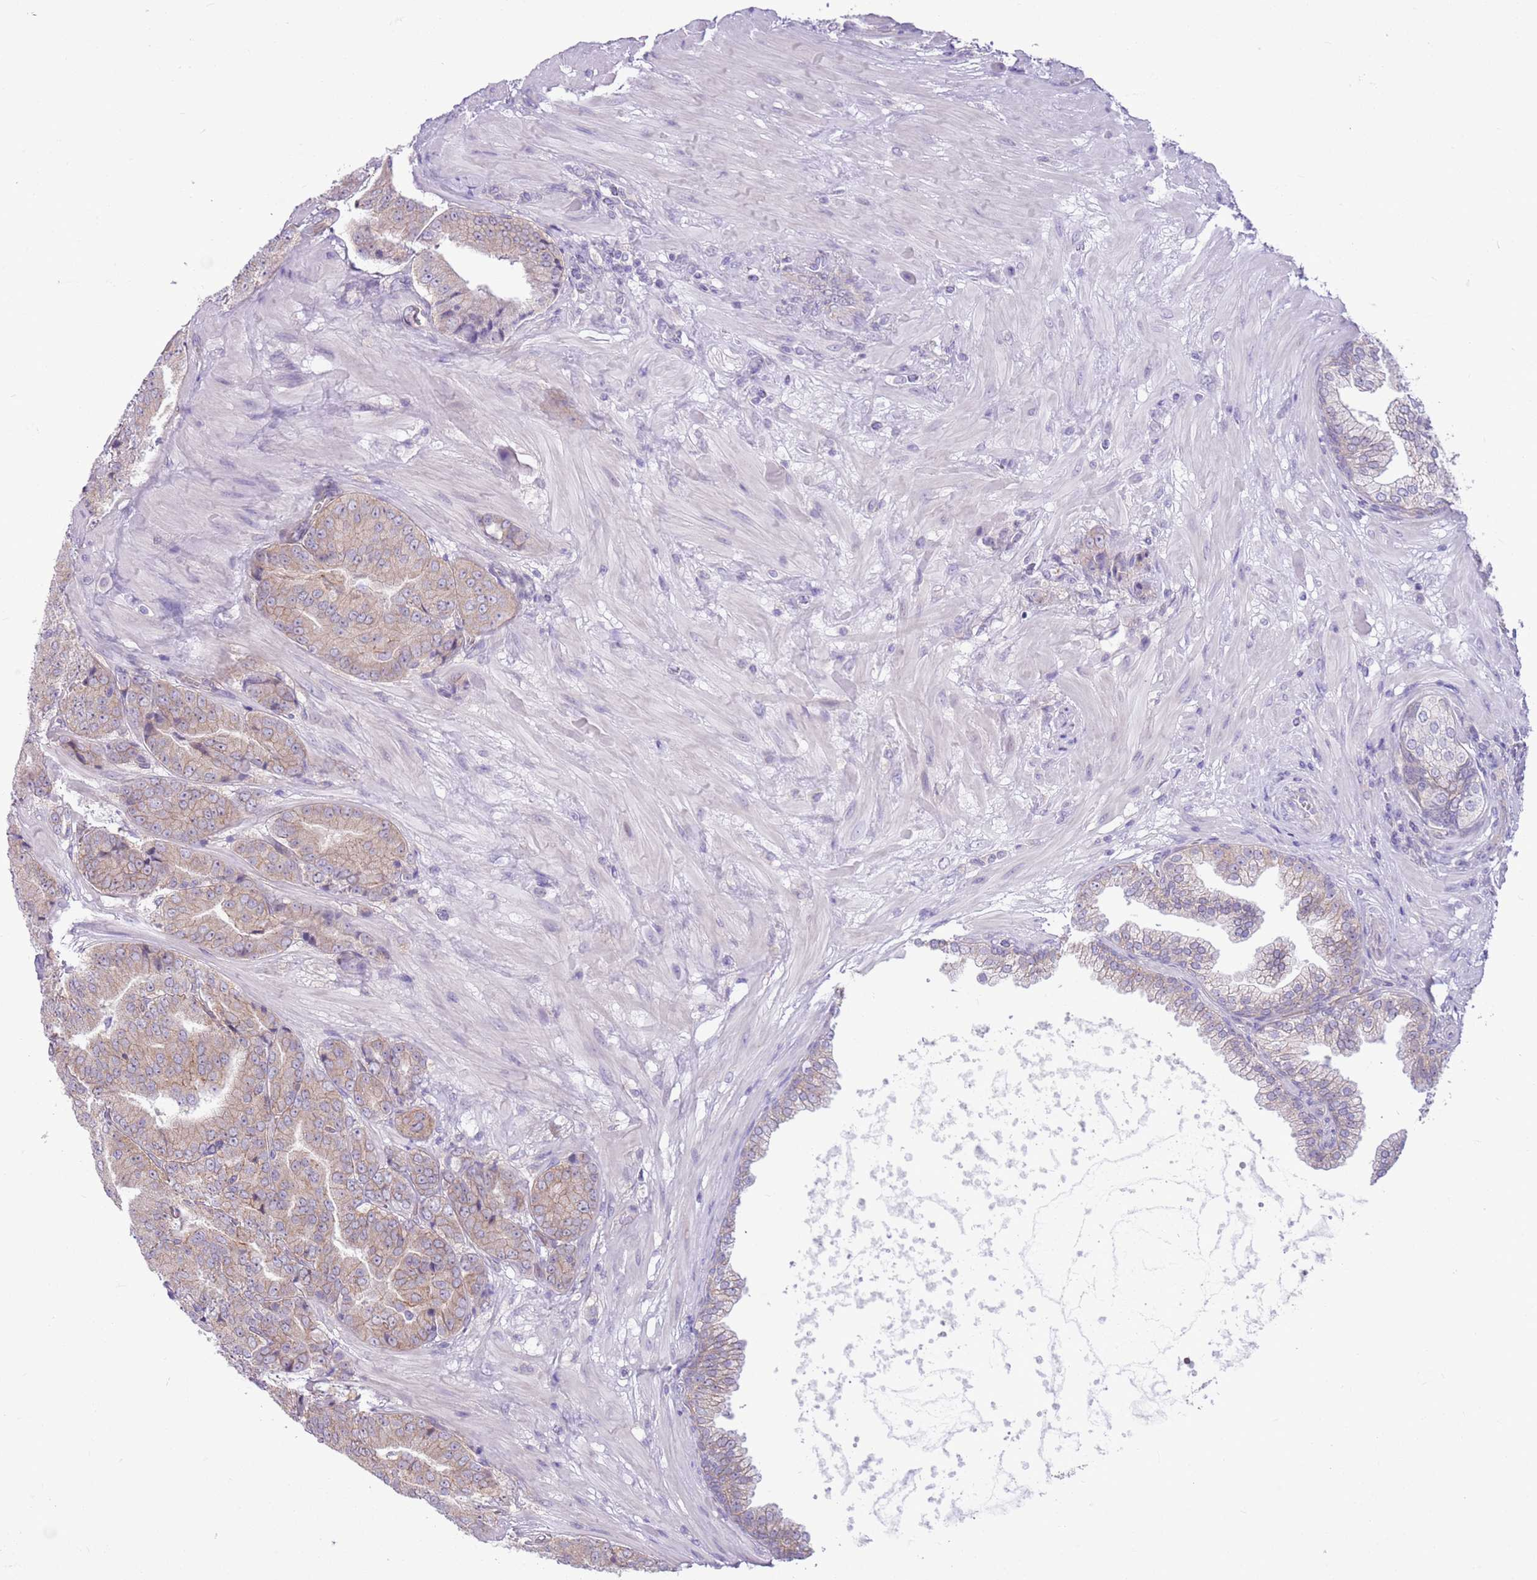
{"staining": {"intensity": "weak", "quantity": ">75%", "location": "cytoplasmic/membranous"}, "tissue": "prostate cancer", "cell_type": "Tumor cells", "image_type": "cancer", "snomed": [{"axis": "morphology", "description": "Adenocarcinoma, High grade"}, {"axis": "topography", "description": "Prostate"}], "caption": "Prostate high-grade adenocarcinoma tissue reveals weak cytoplasmic/membranous positivity in about >75% of tumor cells", "gene": "PARP8", "patient": {"sex": "male", "age": 63}}